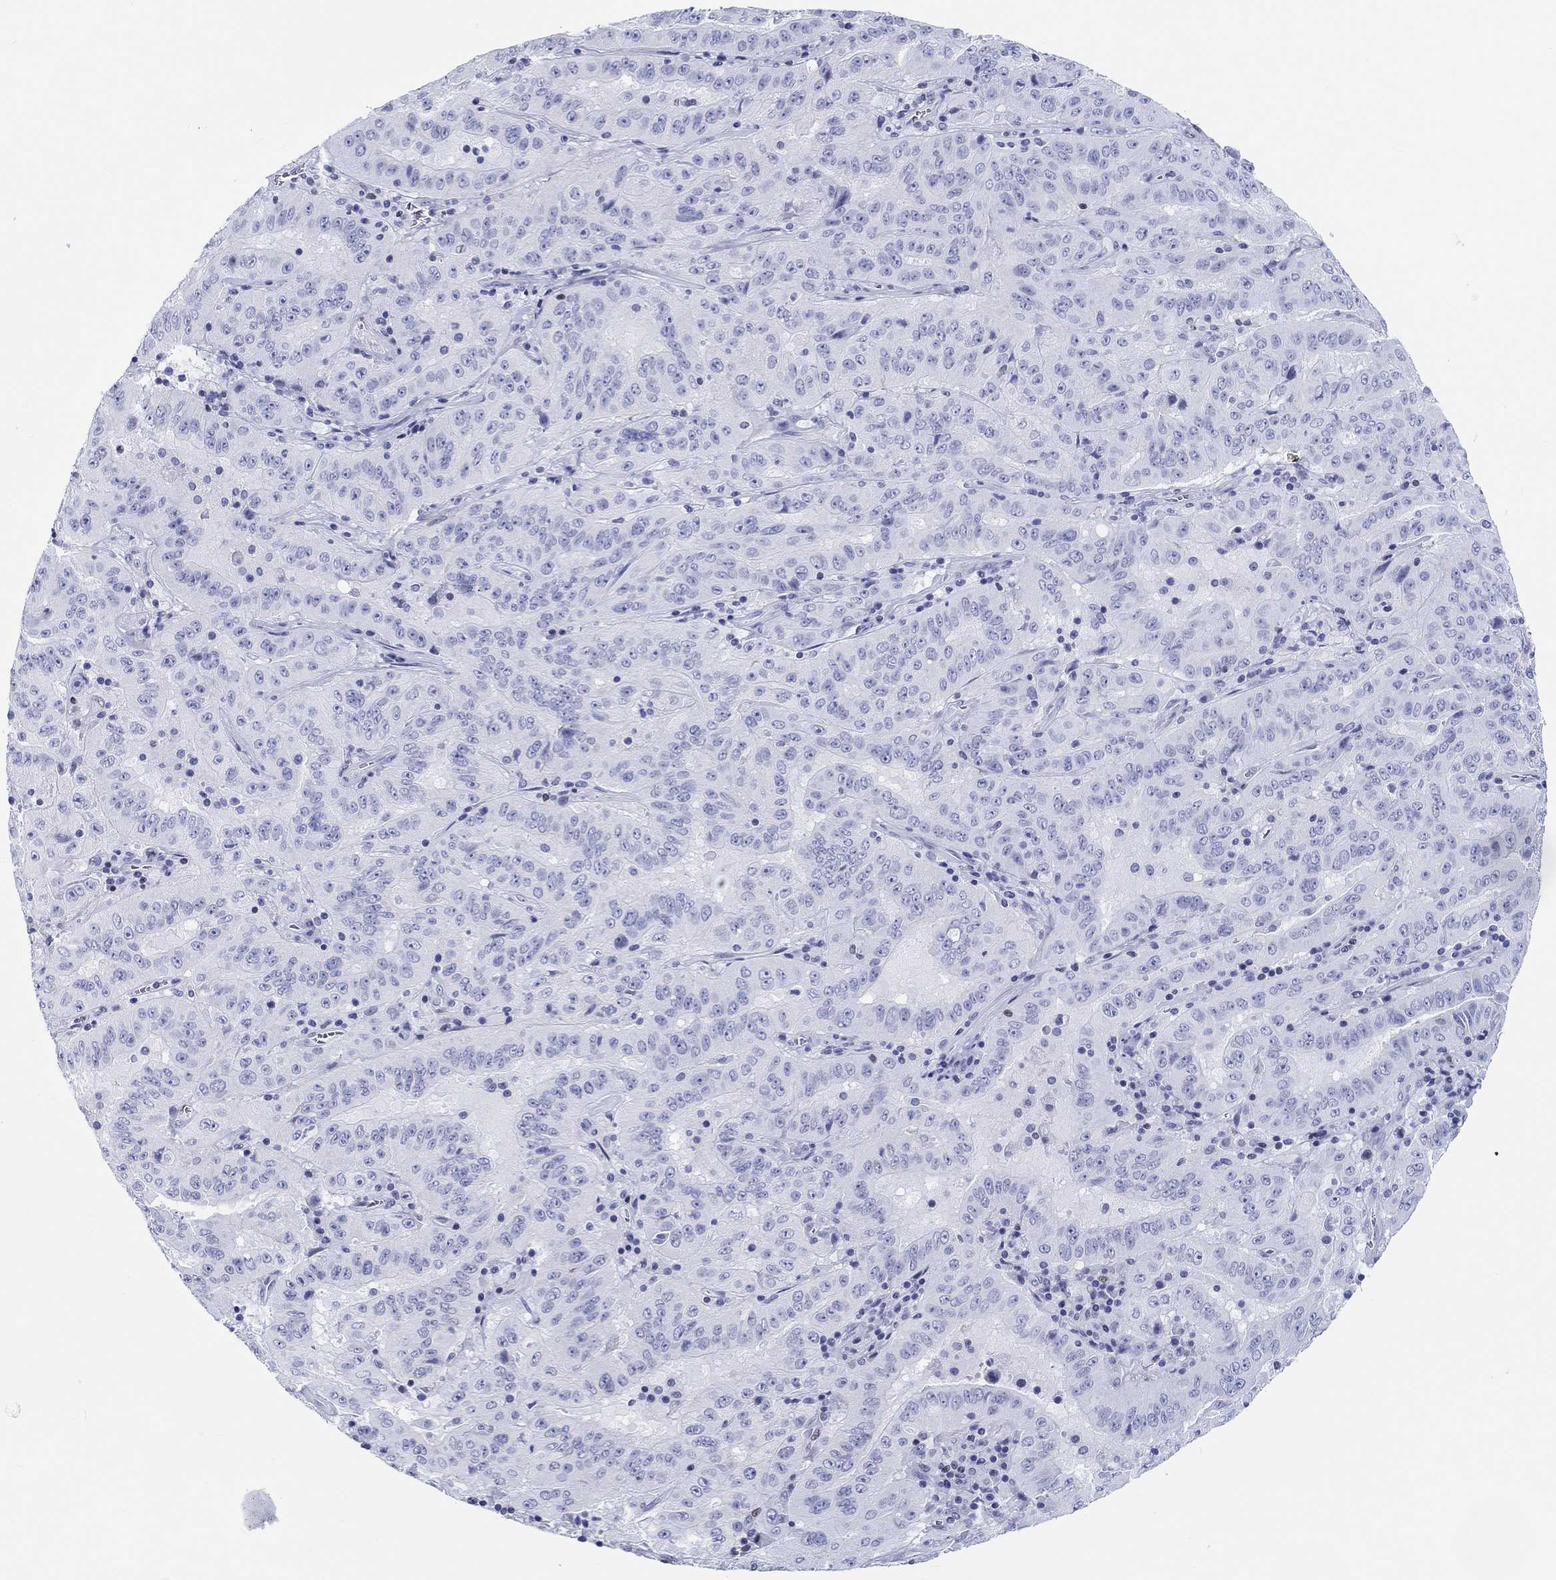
{"staining": {"intensity": "negative", "quantity": "none", "location": "none"}, "tissue": "pancreatic cancer", "cell_type": "Tumor cells", "image_type": "cancer", "snomed": [{"axis": "morphology", "description": "Adenocarcinoma, NOS"}, {"axis": "topography", "description": "Pancreas"}], "caption": "IHC micrograph of human pancreatic cancer stained for a protein (brown), which reveals no expression in tumor cells.", "gene": "H1-1", "patient": {"sex": "male", "age": 63}}